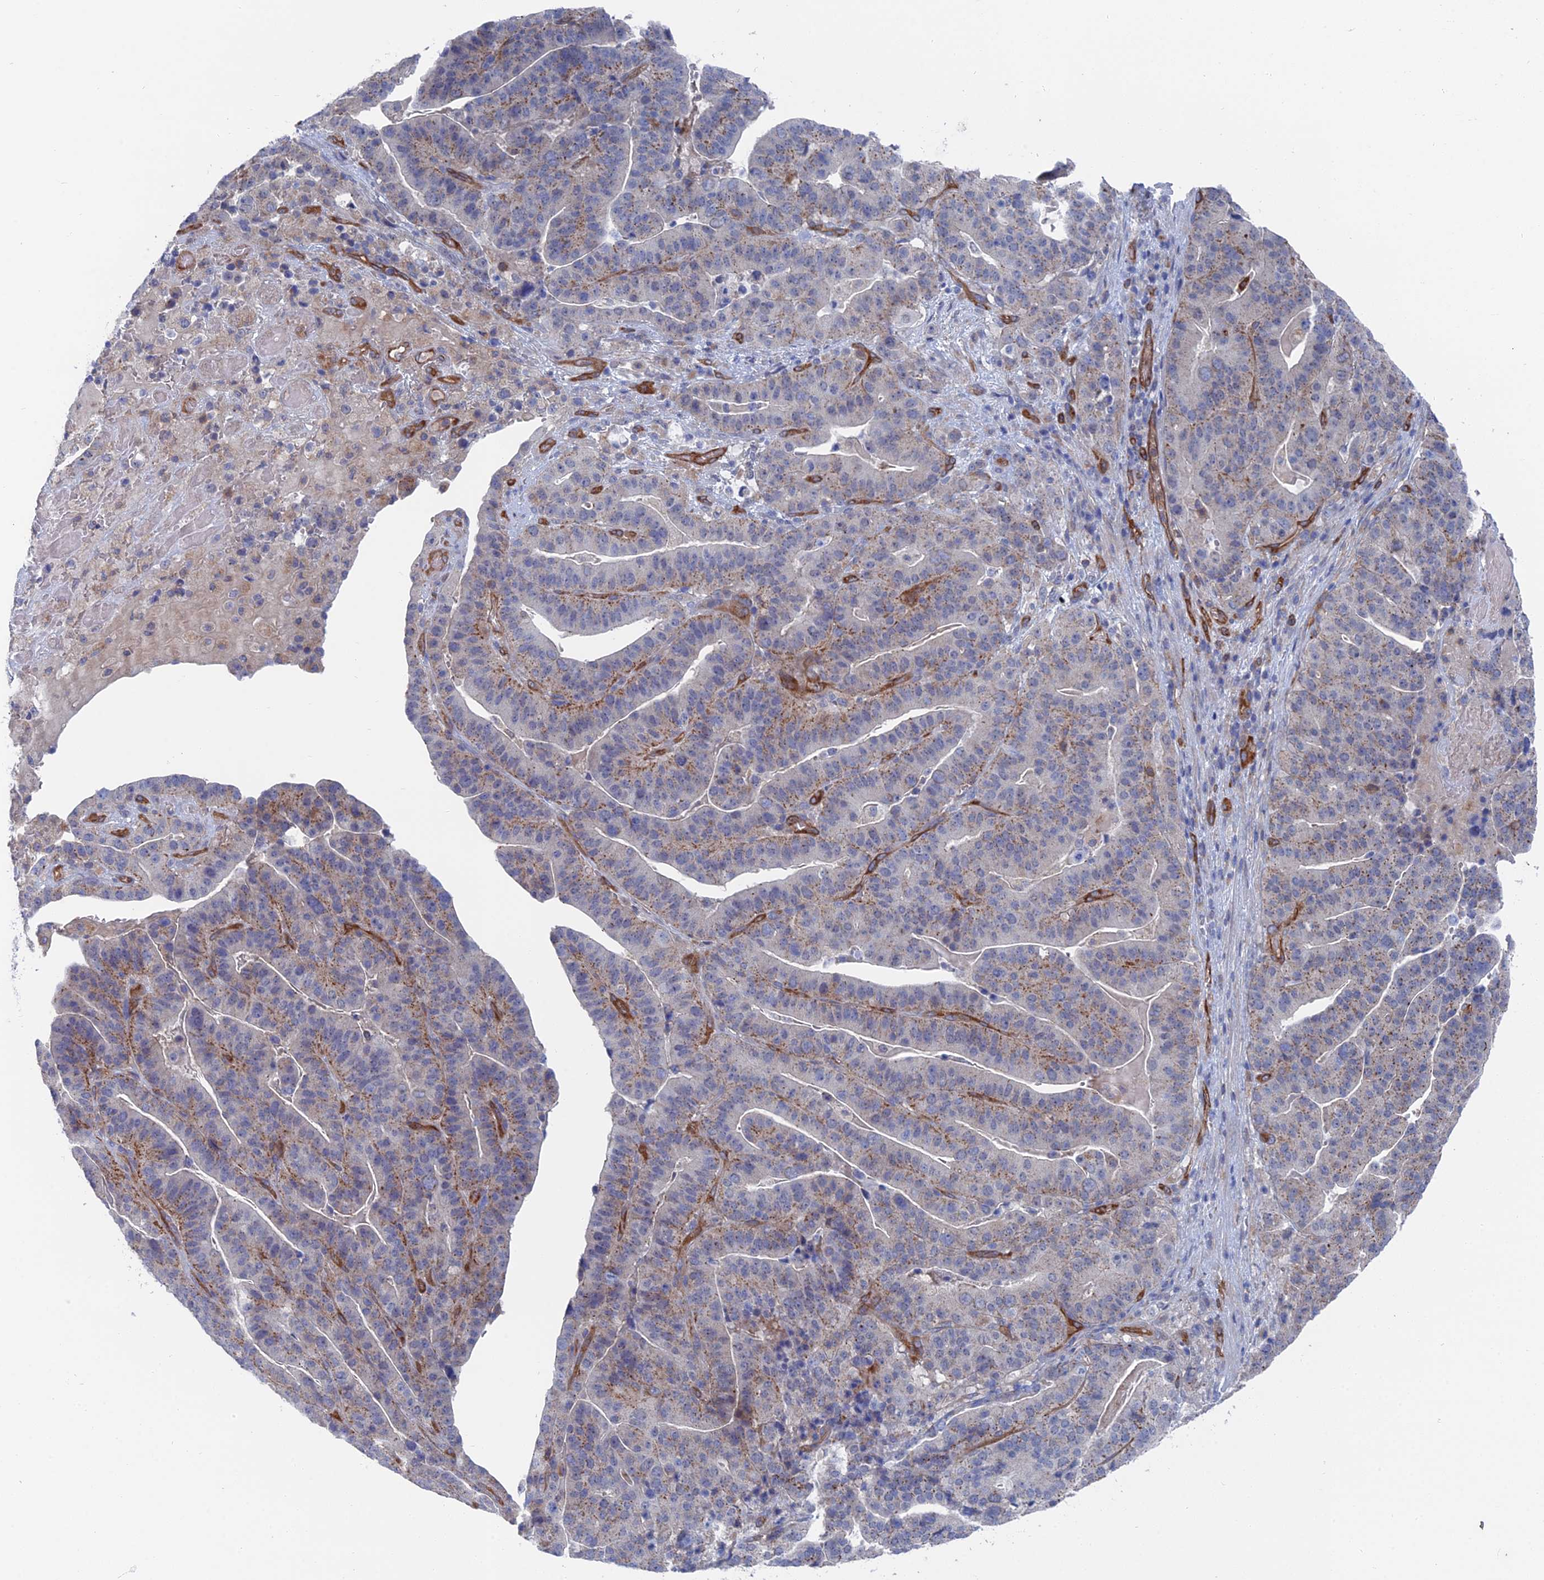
{"staining": {"intensity": "moderate", "quantity": "<25%", "location": "cytoplasmic/membranous"}, "tissue": "stomach cancer", "cell_type": "Tumor cells", "image_type": "cancer", "snomed": [{"axis": "morphology", "description": "Adenocarcinoma, NOS"}, {"axis": "topography", "description": "Stomach"}], "caption": "Immunohistochemistry (IHC) image of neoplastic tissue: adenocarcinoma (stomach) stained using IHC reveals low levels of moderate protein expression localized specifically in the cytoplasmic/membranous of tumor cells, appearing as a cytoplasmic/membranous brown color.", "gene": "ARAP3", "patient": {"sex": "male", "age": 48}}